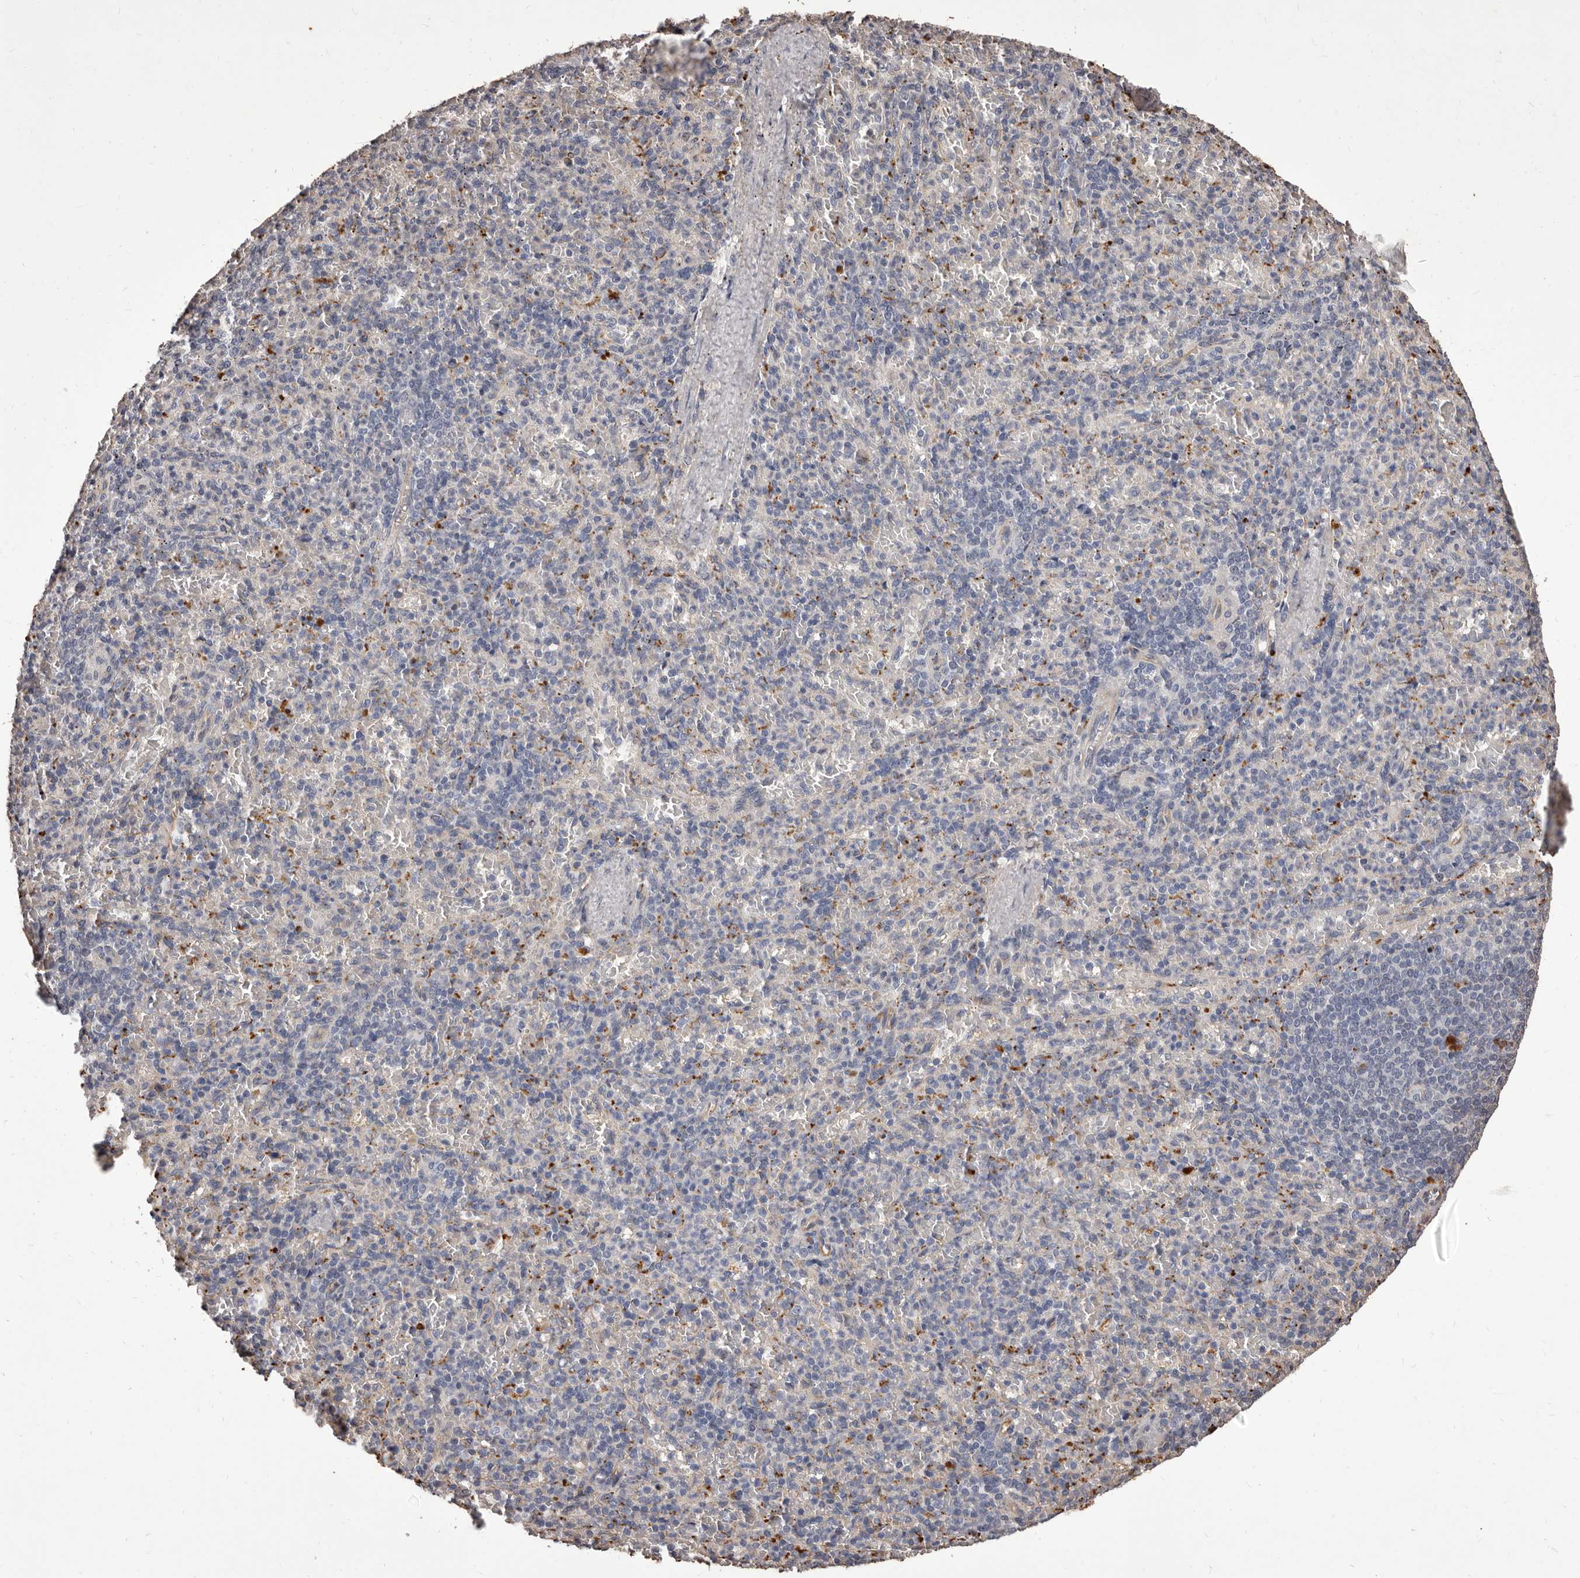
{"staining": {"intensity": "negative", "quantity": "none", "location": "none"}, "tissue": "spleen", "cell_type": "Cells in red pulp", "image_type": "normal", "snomed": [{"axis": "morphology", "description": "Normal tissue, NOS"}, {"axis": "topography", "description": "Spleen"}], "caption": "Immunohistochemical staining of normal spleen demonstrates no significant expression in cells in red pulp.", "gene": "ALPK1", "patient": {"sex": "female", "age": 74}}